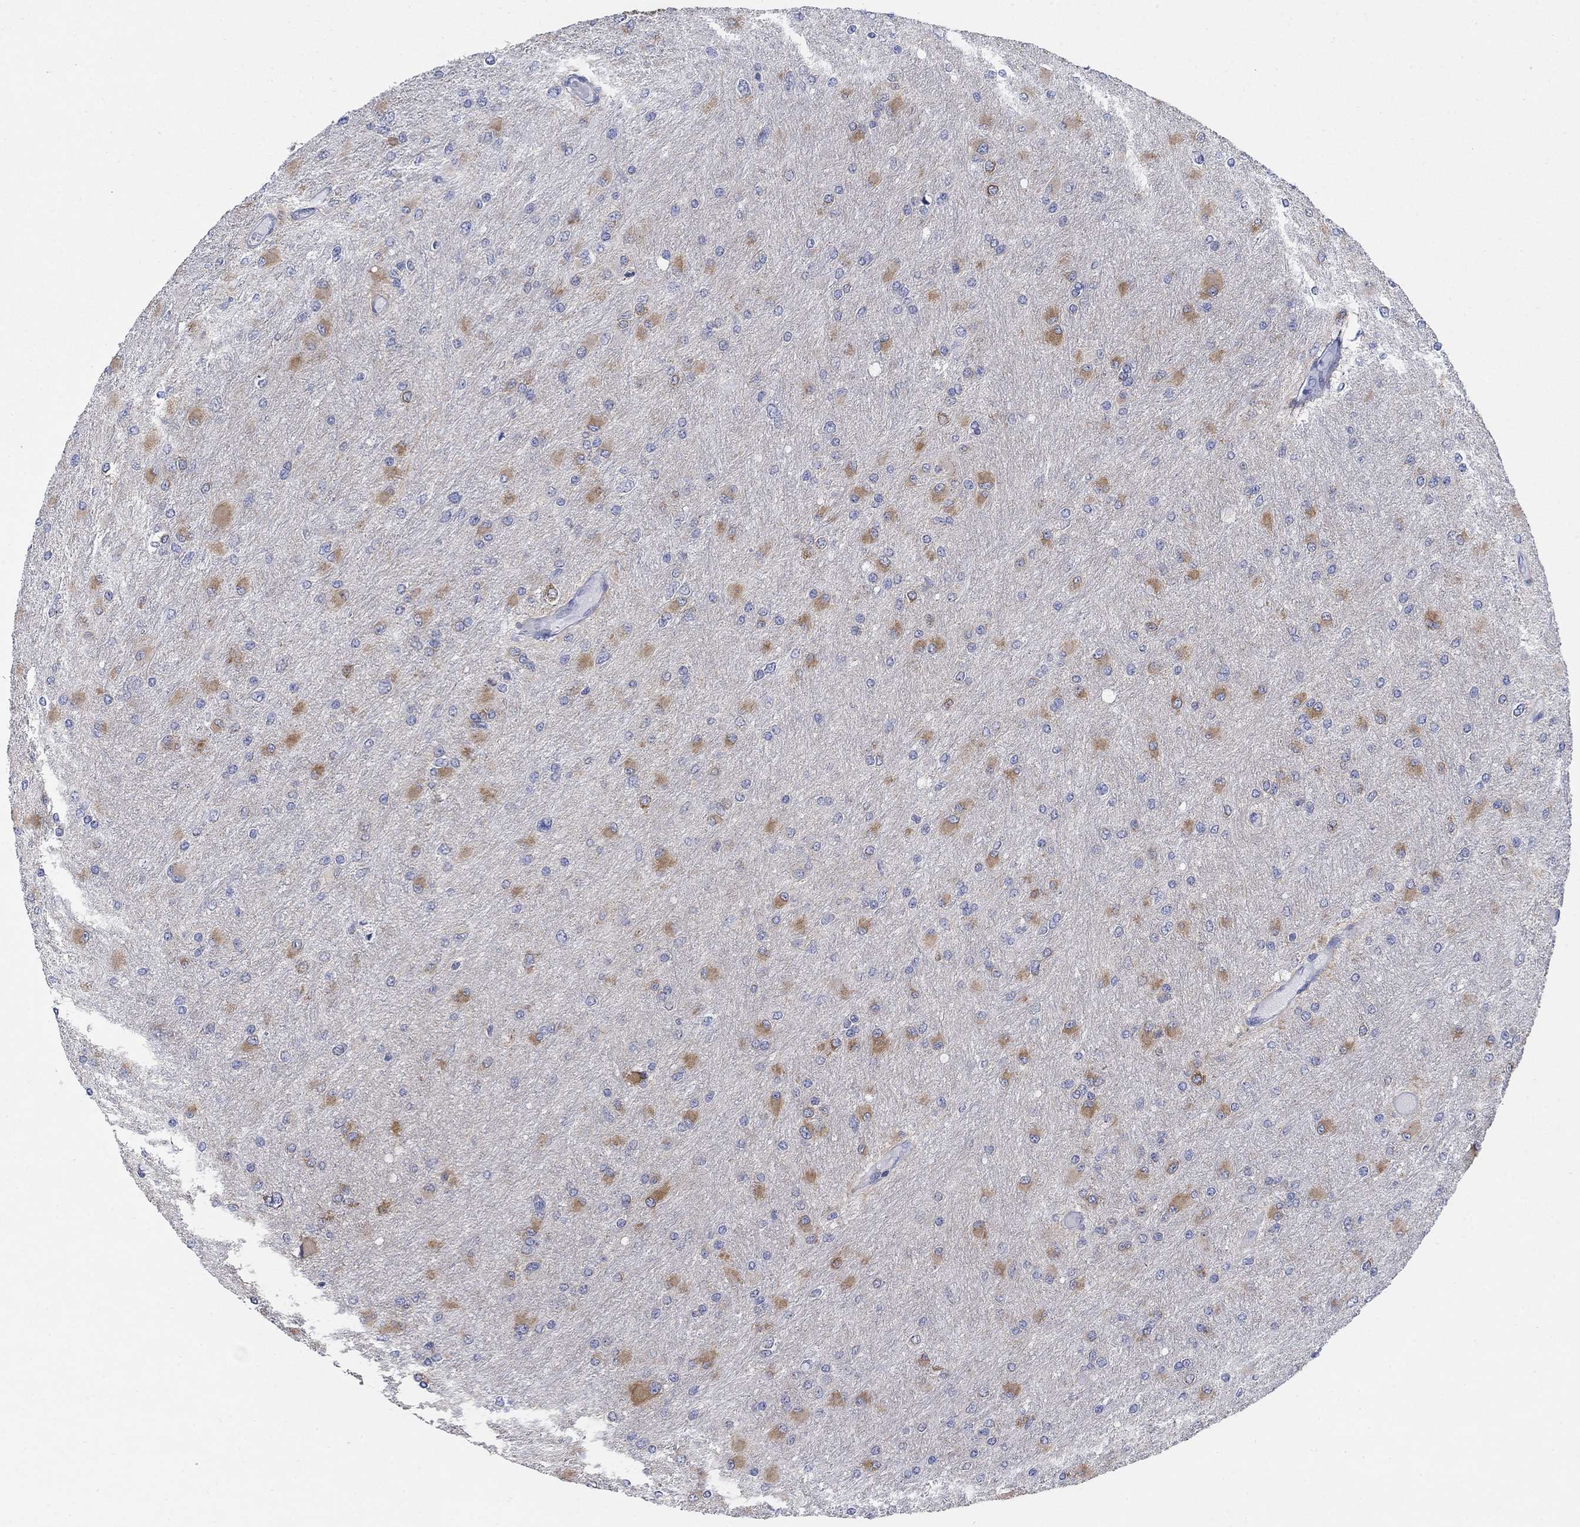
{"staining": {"intensity": "moderate", "quantity": "<25%", "location": "cytoplasmic/membranous"}, "tissue": "glioma", "cell_type": "Tumor cells", "image_type": "cancer", "snomed": [{"axis": "morphology", "description": "Glioma, malignant, High grade"}, {"axis": "topography", "description": "Cerebral cortex"}], "caption": "Approximately <25% of tumor cells in human glioma exhibit moderate cytoplasmic/membranous protein positivity as visualized by brown immunohistochemical staining.", "gene": "SCCPDH", "patient": {"sex": "female", "age": 36}}